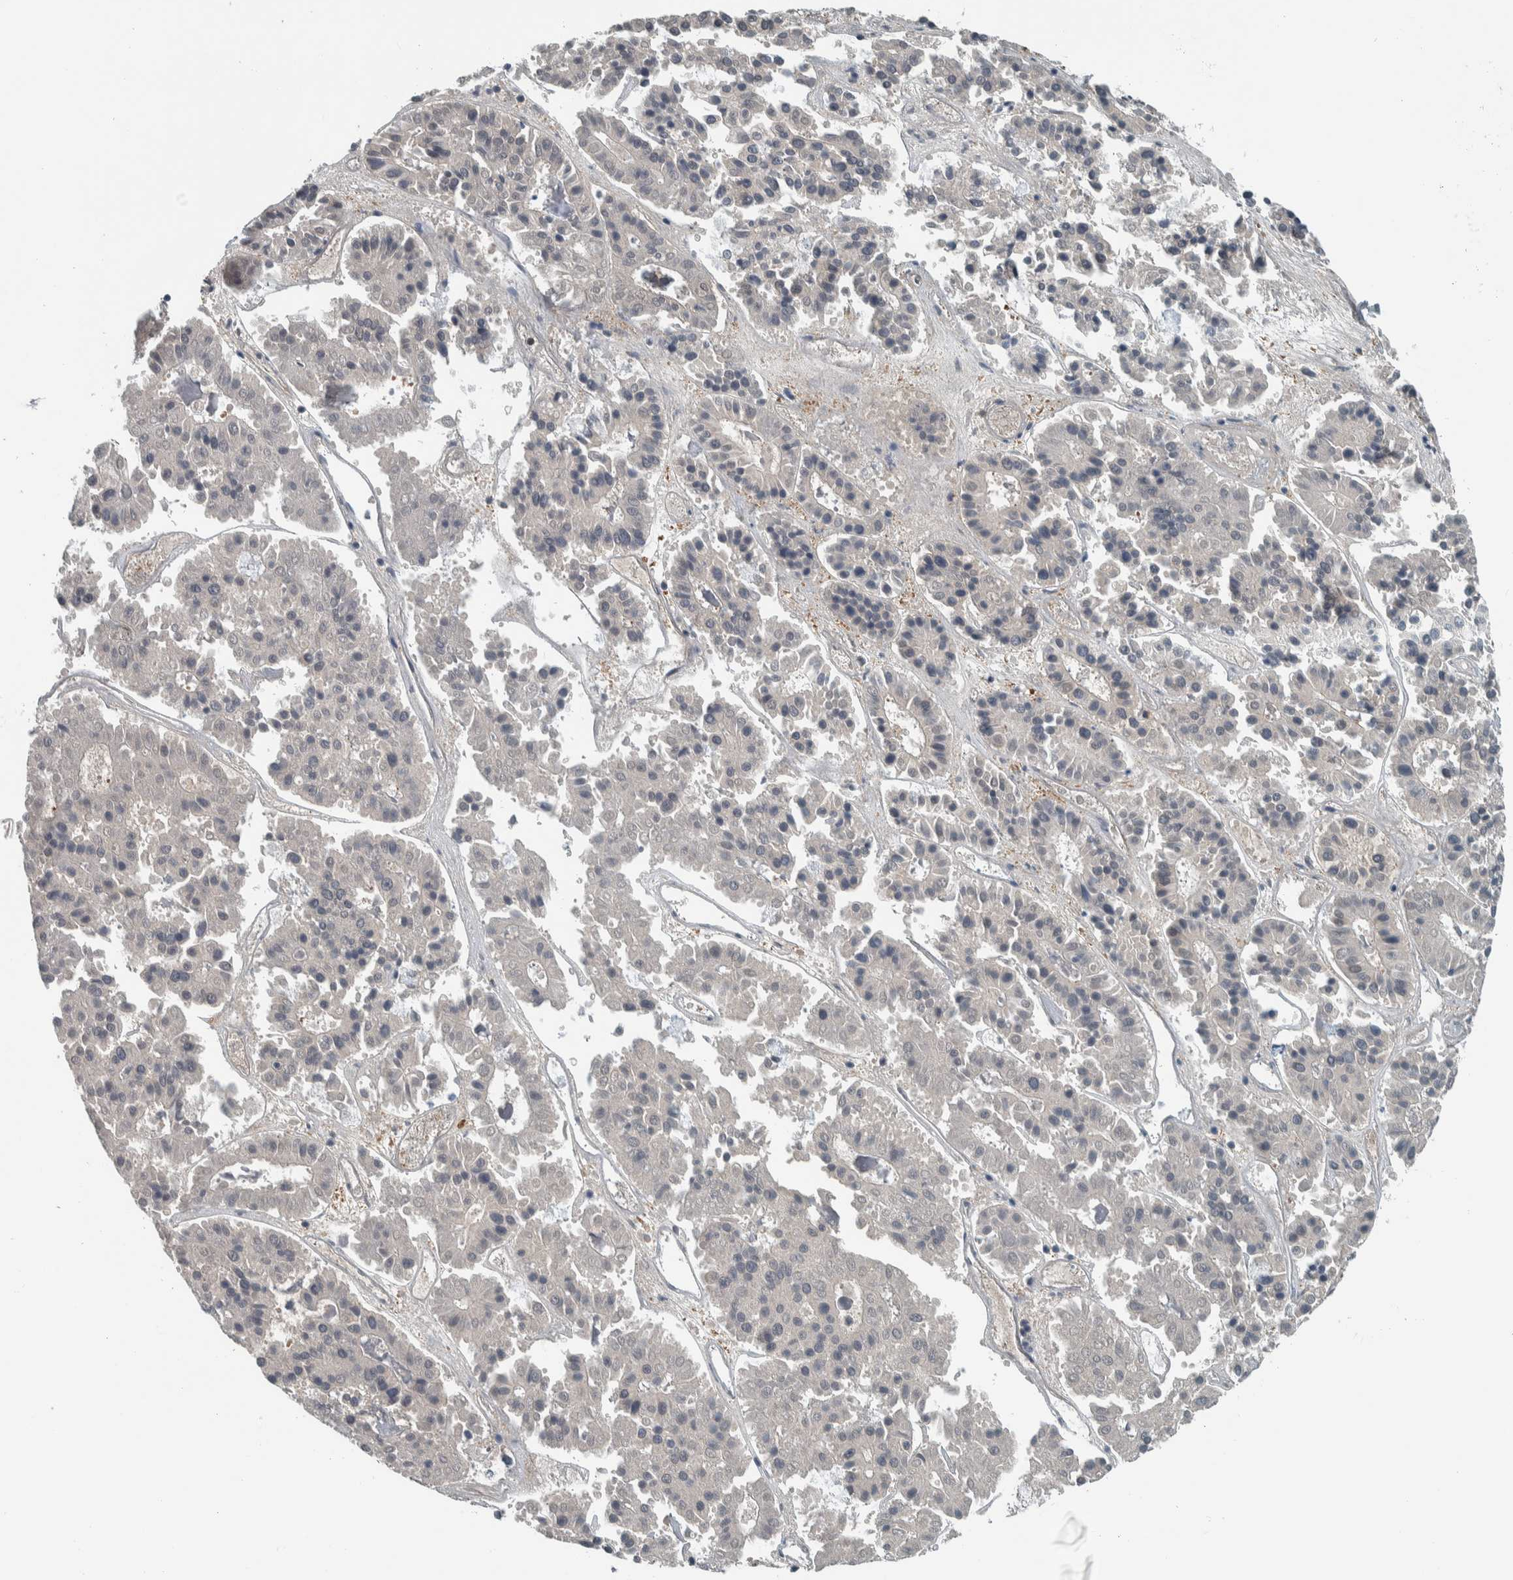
{"staining": {"intensity": "negative", "quantity": "none", "location": "none"}, "tissue": "pancreatic cancer", "cell_type": "Tumor cells", "image_type": "cancer", "snomed": [{"axis": "morphology", "description": "Adenocarcinoma, NOS"}, {"axis": "topography", "description": "Pancreas"}], "caption": "The micrograph exhibits no staining of tumor cells in adenocarcinoma (pancreatic).", "gene": "ALAD", "patient": {"sex": "male", "age": 50}}